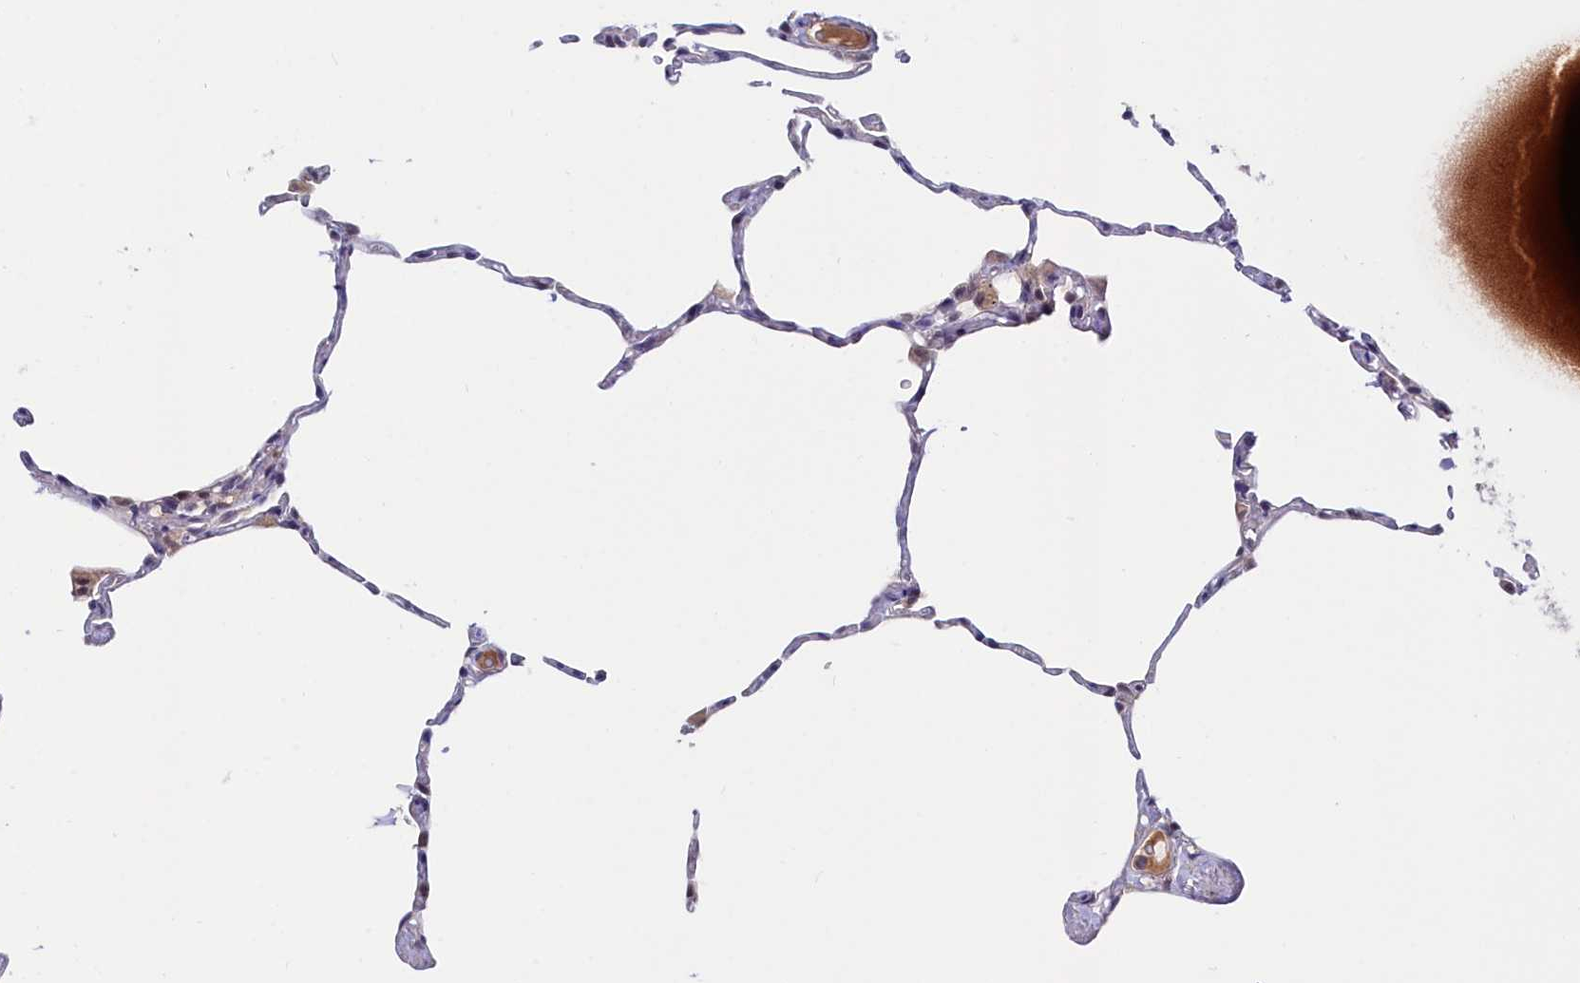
{"staining": {"intensity": "negative", "quantity": "none", "location": "none"}, "tissue": "lung", "cell_type": "Alveolar cells", "image_type": "normal", "snomed": [{"axis": "morphology", "description": "Normal tissue, NOS"}, {"axis": "topography", "description": "Lung"}], "caption": "Immunohistochemistry photomicrograph of benign lung: lung stained with DAB displays no significant protein expression in alveolar cells. (IHC, brightfield microscopy, high magnification).", "gene": "KCTD18", "patient": {"sex": "male", "age": 65}}